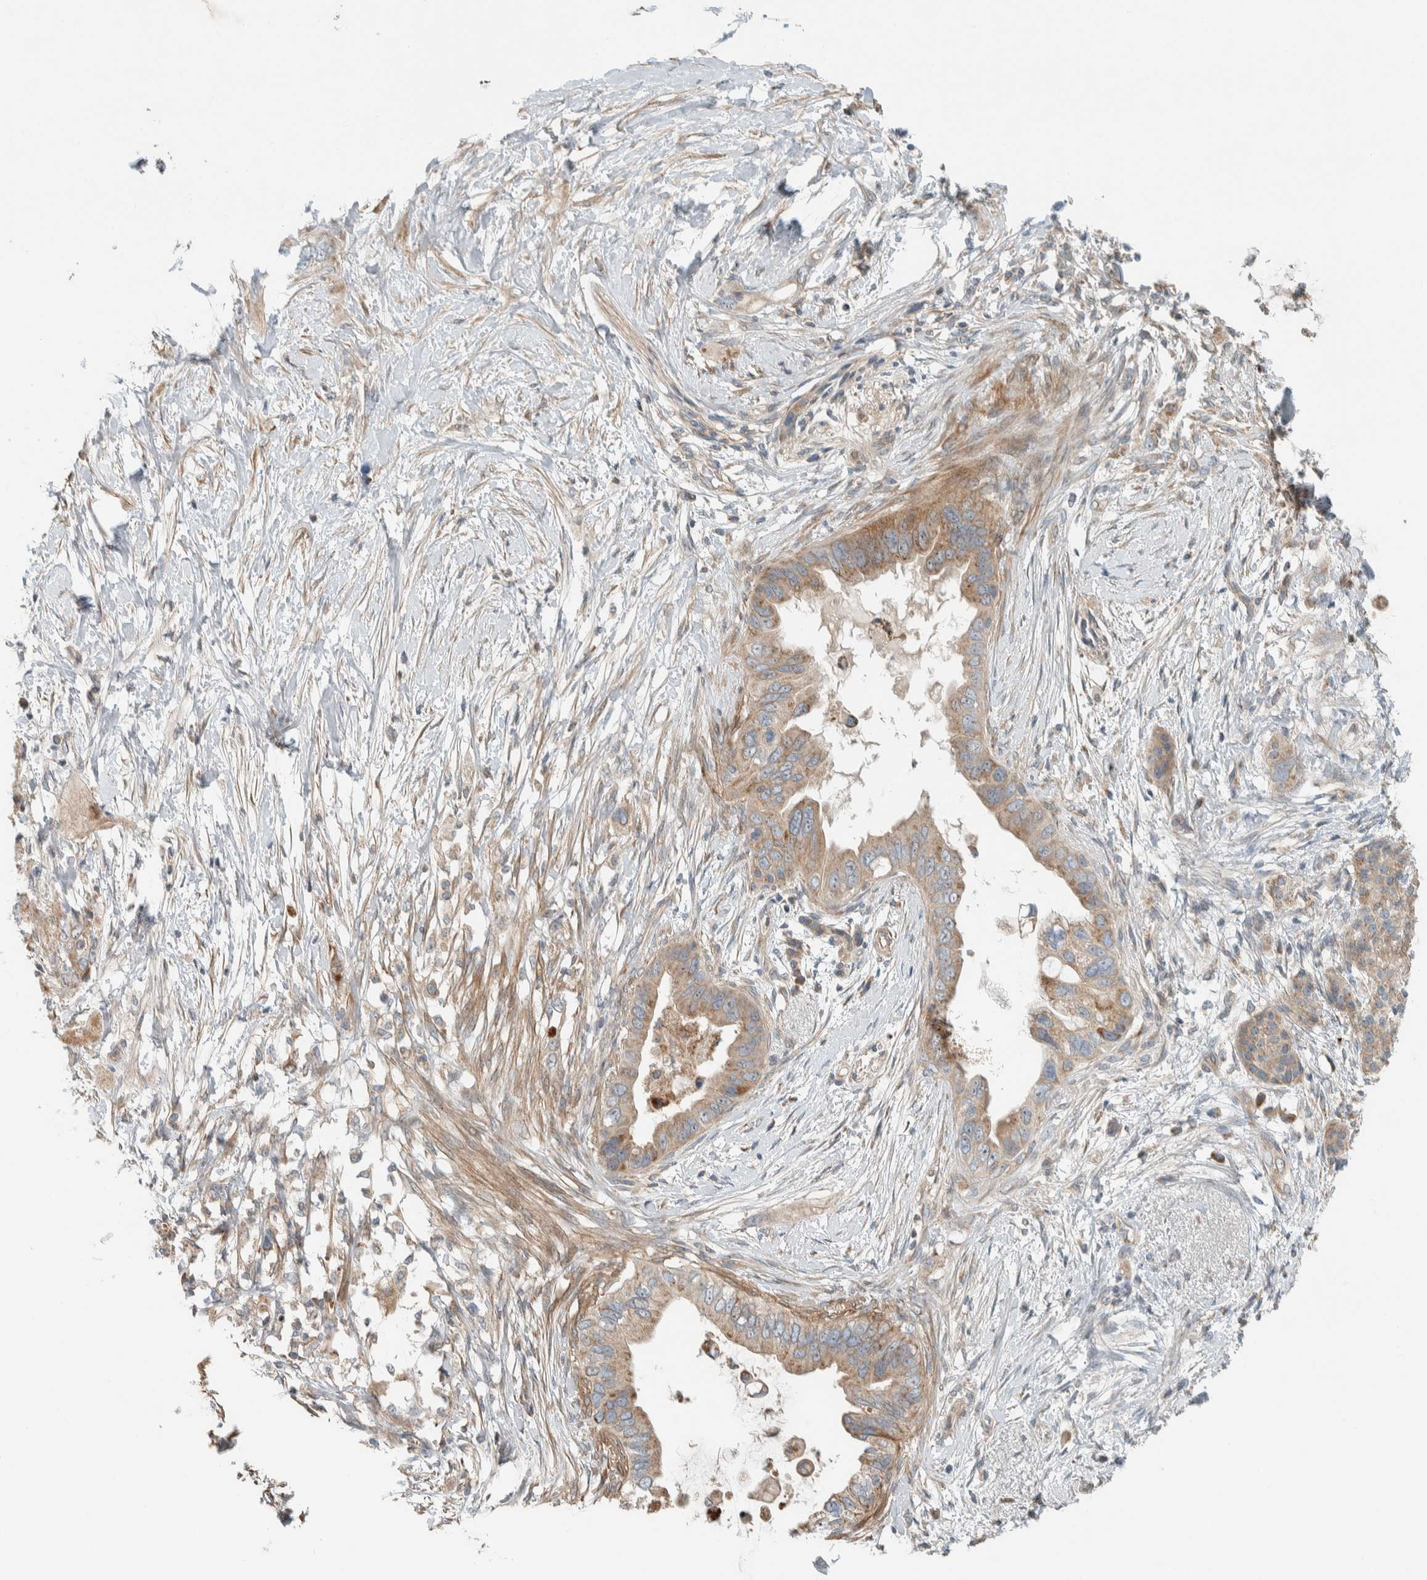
{"staining": {"intensity": "moderate", "quantity": ">75%", "location": "cytoplasmic/membranous"}, "tissue": "pancreatic cancer", "cell_type": "Tumor cells", "image_type": "cancer", "snomed": [{"axis": "morphology", "description": "Adenocarcinoma, NOS"}, {"axis": "topography", "description": "Pancreas"}], "caption": "Immunohistochemical staining of human pancreatic cancer (adenocarcinoma) shows medium levels of moderate cytoplasmic/membranous protein staining in approximately >75% of tumor cells. Ihc stains the protein in brown and the nuclei are stained blue.", "gene": "SLFN12L", "patient": {"sex": "female", "age": 56}}